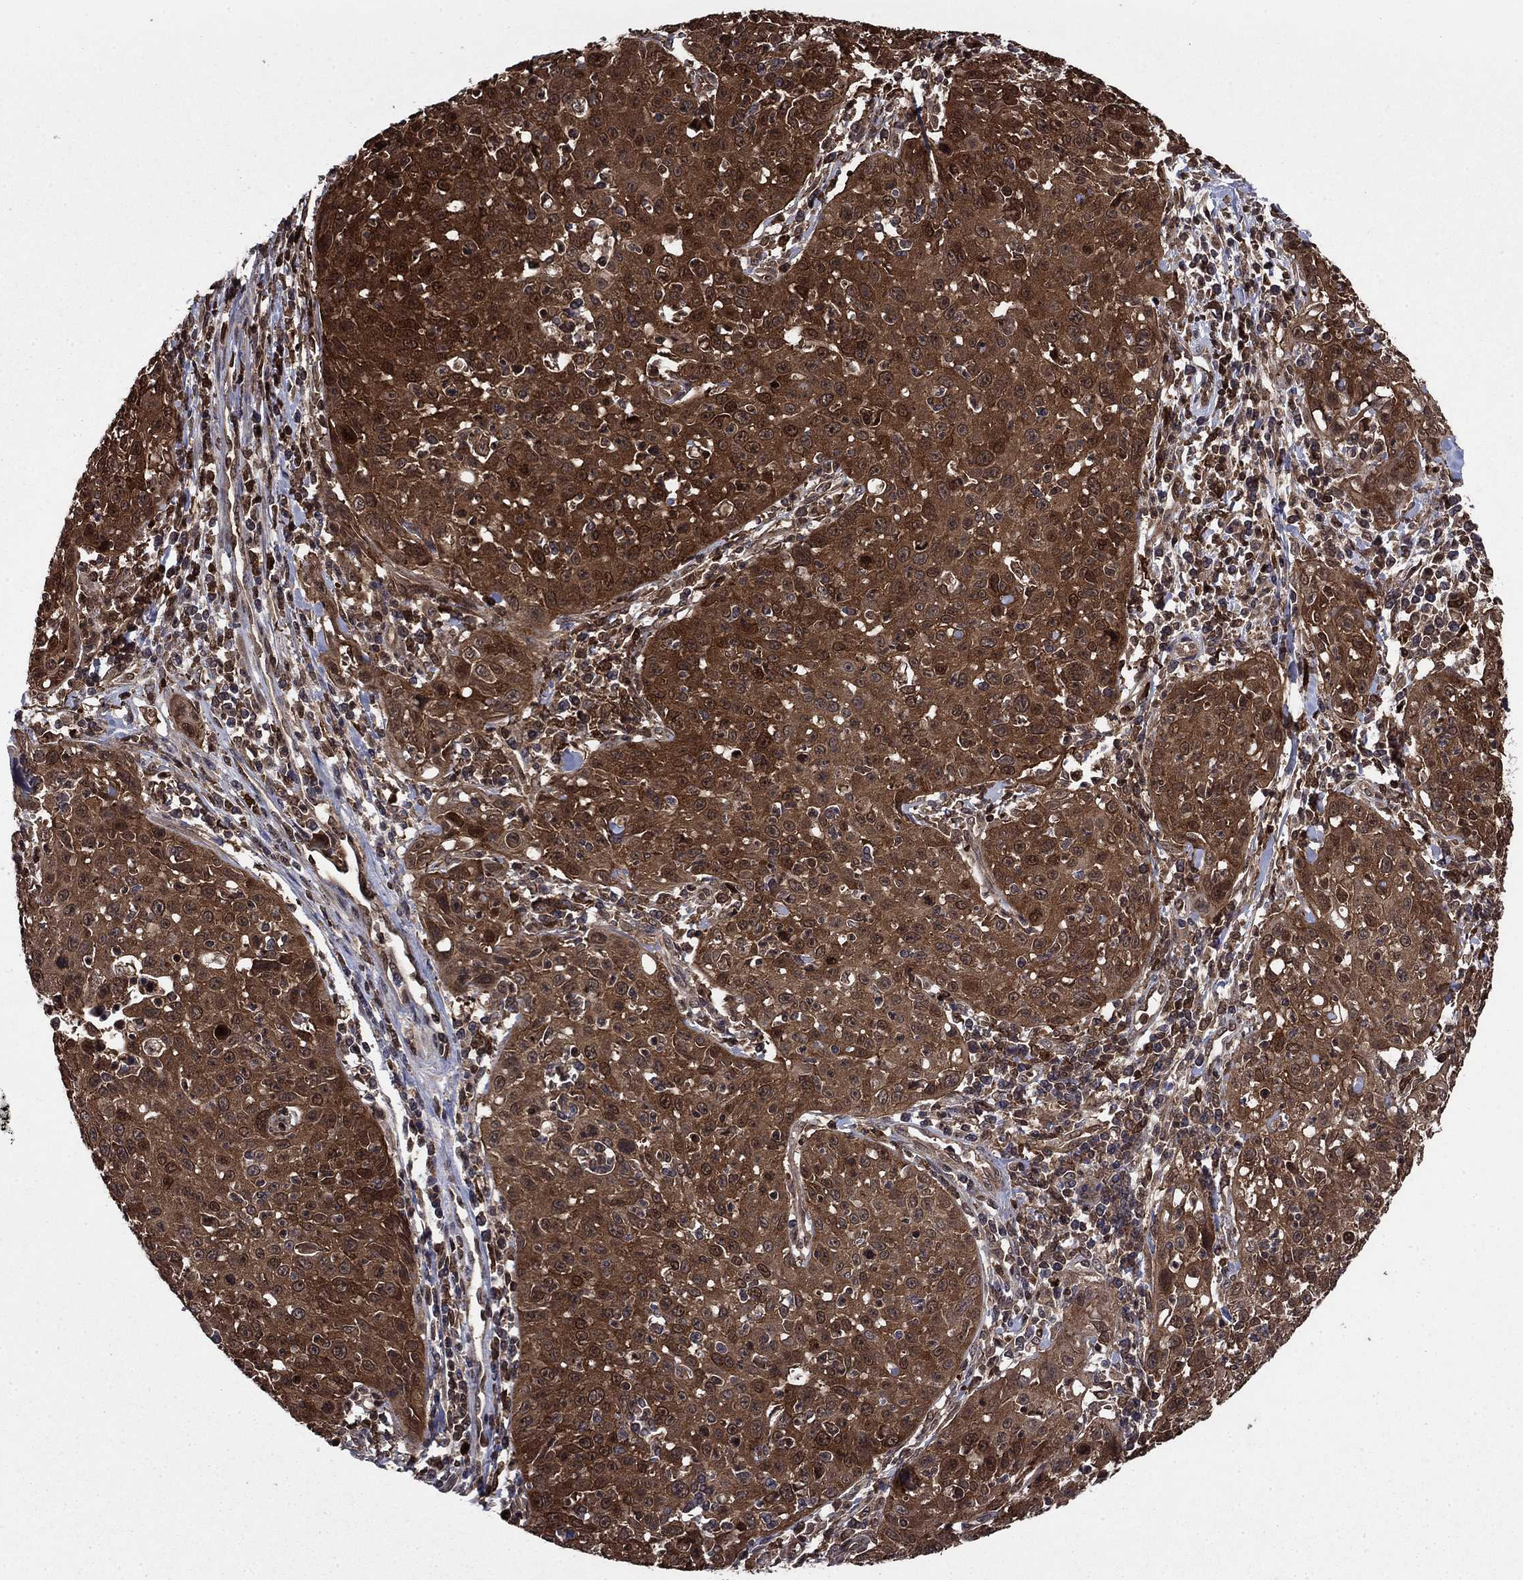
{"staining": {"intensity": "strong", "quantity": ">75%", "location": "cytoplasmic/membranous"}, "tissue": "cervical cancer", "cell_type": "Tumor cells", "image_type": "cancer", "snomed": [{"axis": "morphology", "description": "Squamous cell carcinoma, NOS"}, {"axis": "topography", "description": "Cervix"}], "caption": "Cervical squamous cell carcinoma tissue shows strong cytoplasmic/membranous expression in about >75% of tumor cells, visualized by immunohistochemistry. (brown staining indicates protein expression, while blue staining denotes nuclei).", "gene": "CACYBP", "patient": {"sex": "female", "age": 26}}